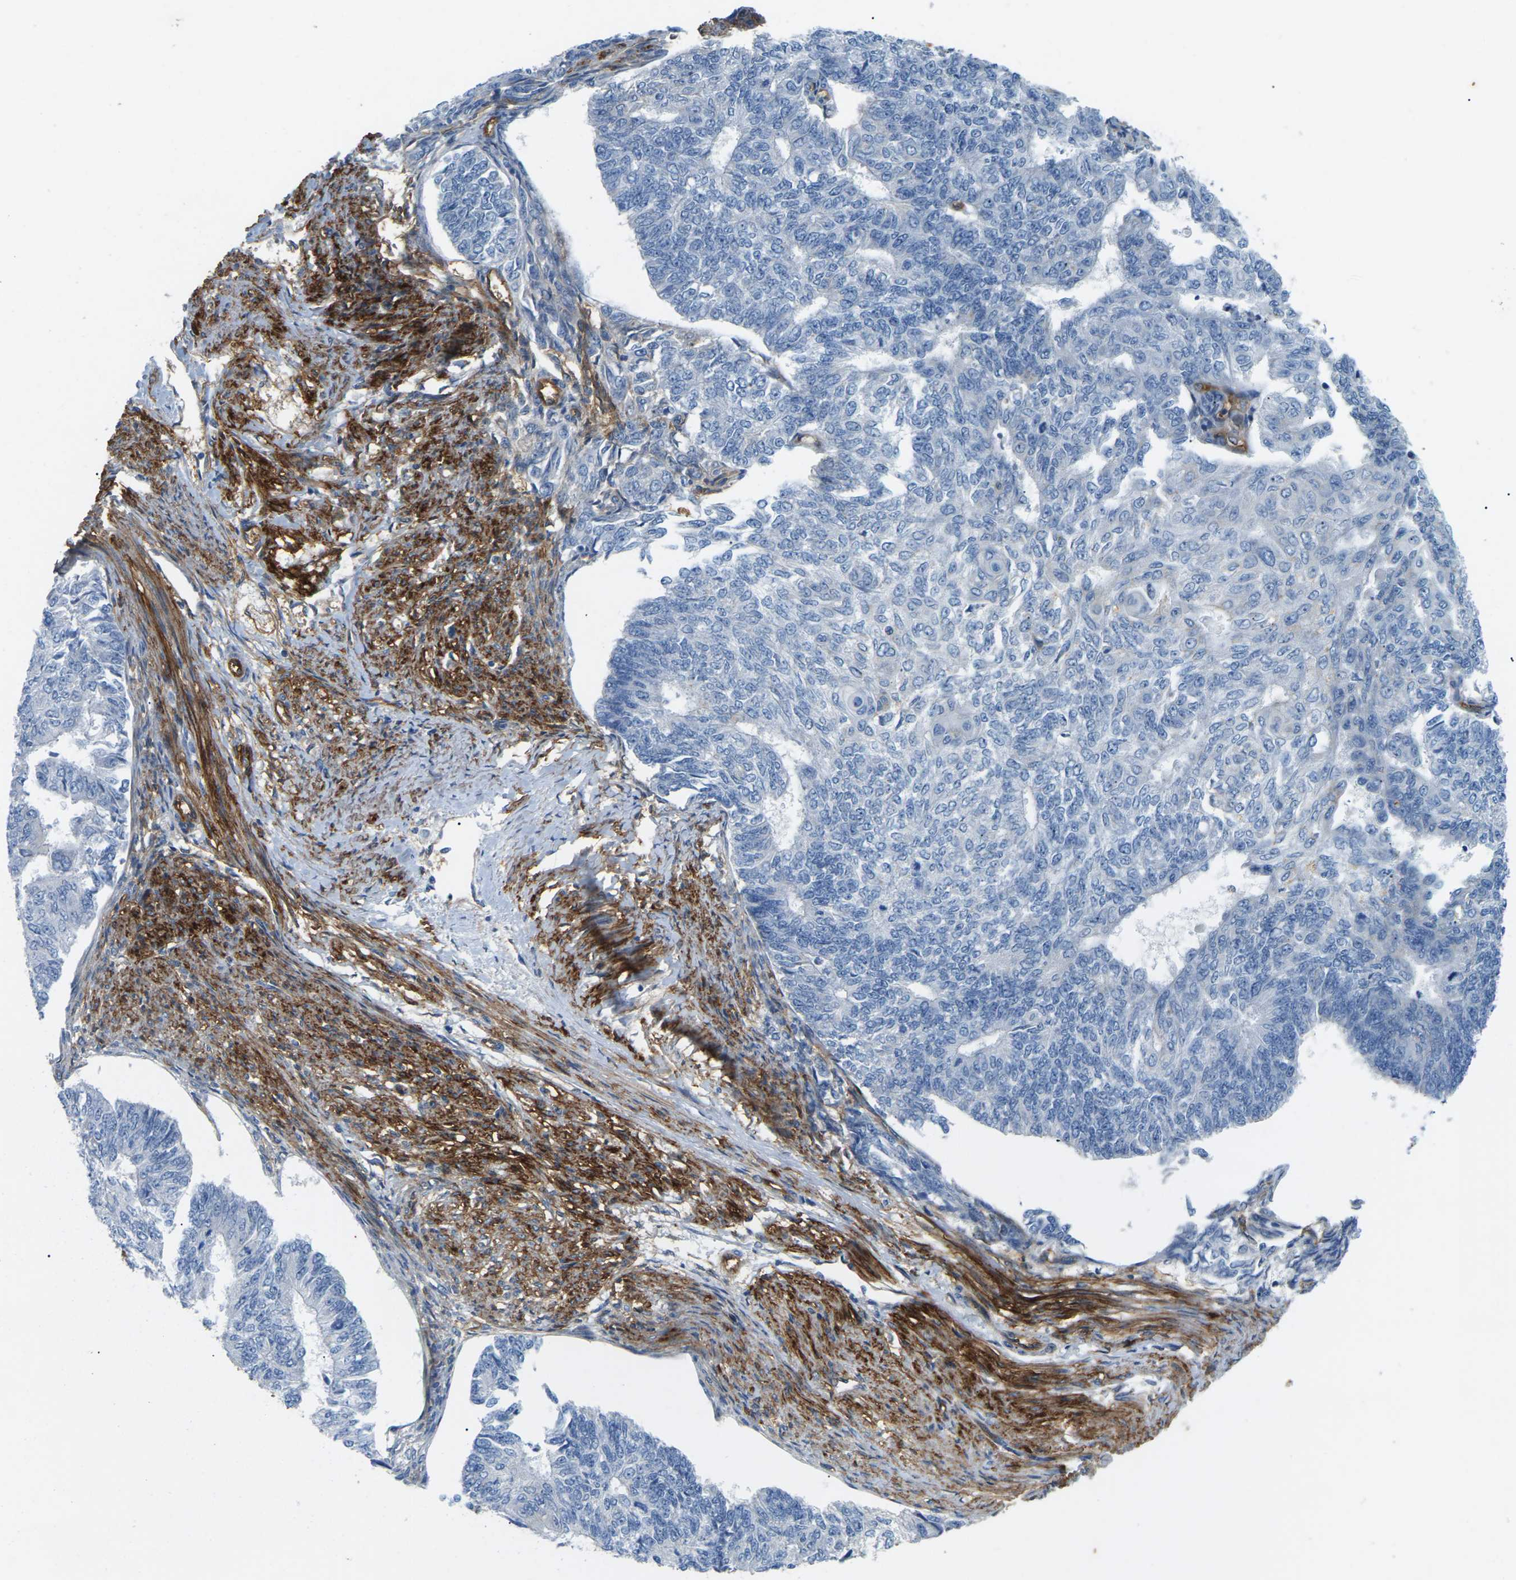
{"staining": {"intensity": "negative", "quantity": "none", "location": "none"}, "tissue": "endometrial cancer", "cell_type": "Tumor cells", "image_type": "cancer", "snomed": [{"axis": "morphology", "description": "Adenocarcinoma, NOS"}, {"axis": "topography", "description": "Endometrium"}], "caption": "Photomicrograph shows no protein expression in tumor cells of endometrial adenocarcinoma tissue. (Stains: DAB (3,3'-diaminobenzidine) immunohistochemistry with hematoxylin counter stain, Microscopy: brightfield microscopy at high magnification).", "gene": "ITGA5", "patient": {"sex": "female", "age": 32}}